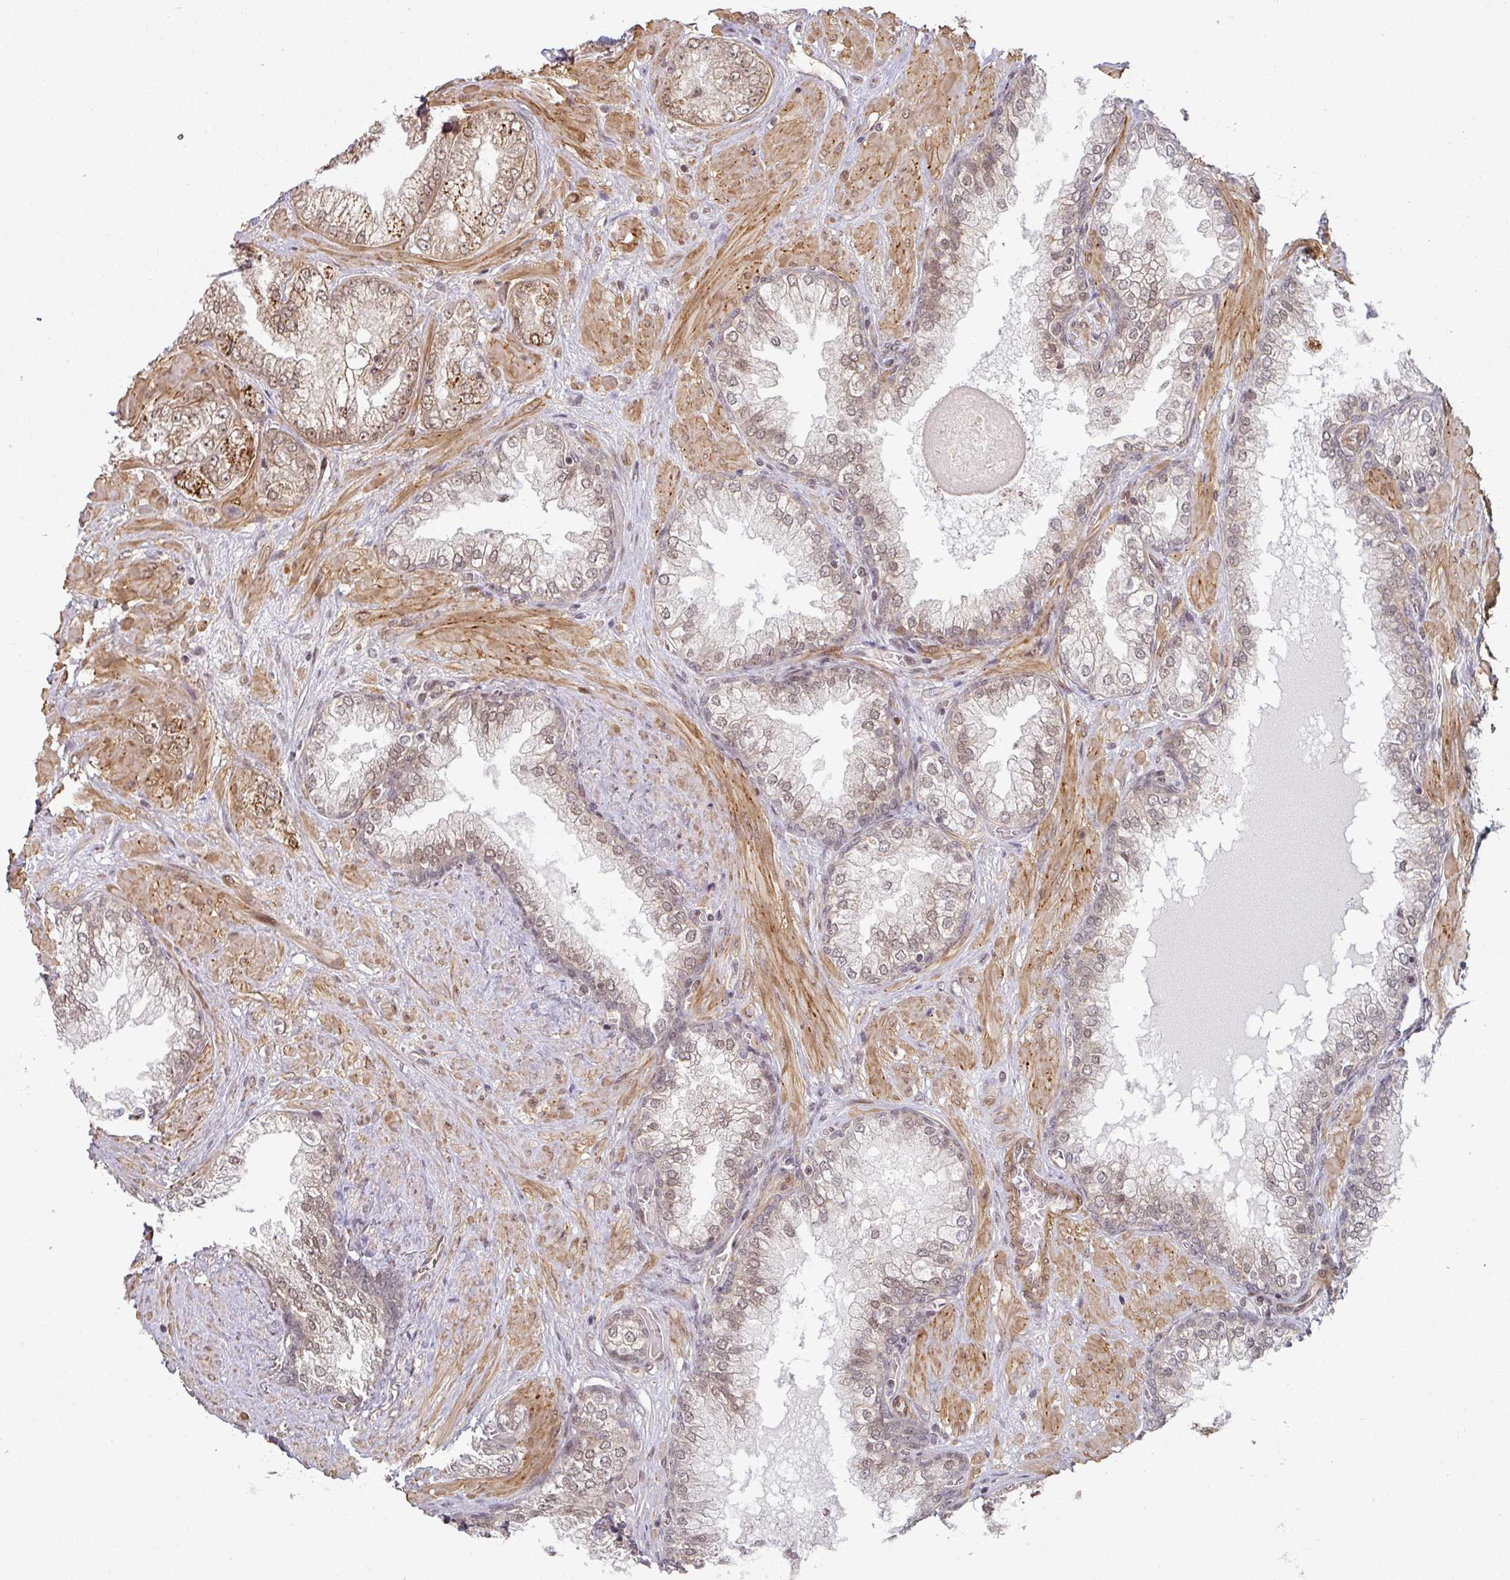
{"staining": {"intensity": "moderate", "quantity": "25%-75%", "location": "nuclear"}, "tissue": "prostate cancer", "cell_type": "Tumor cells", "image_type": "cancer", "snomed": [{"axis": "morphology", "description": "Adenocarcinoma, Low grade"}, {"axis": "topography", "description": "Prostate"}], "caption": "Brown immunohistochemical staining in human prostate cancer (low-grade adenocarcinoma) displays moderate nuclear positivity in about 25%-75% of tumor cells.", "gene": "SIK3", "patient": {"sex": "male", "age": 57}}